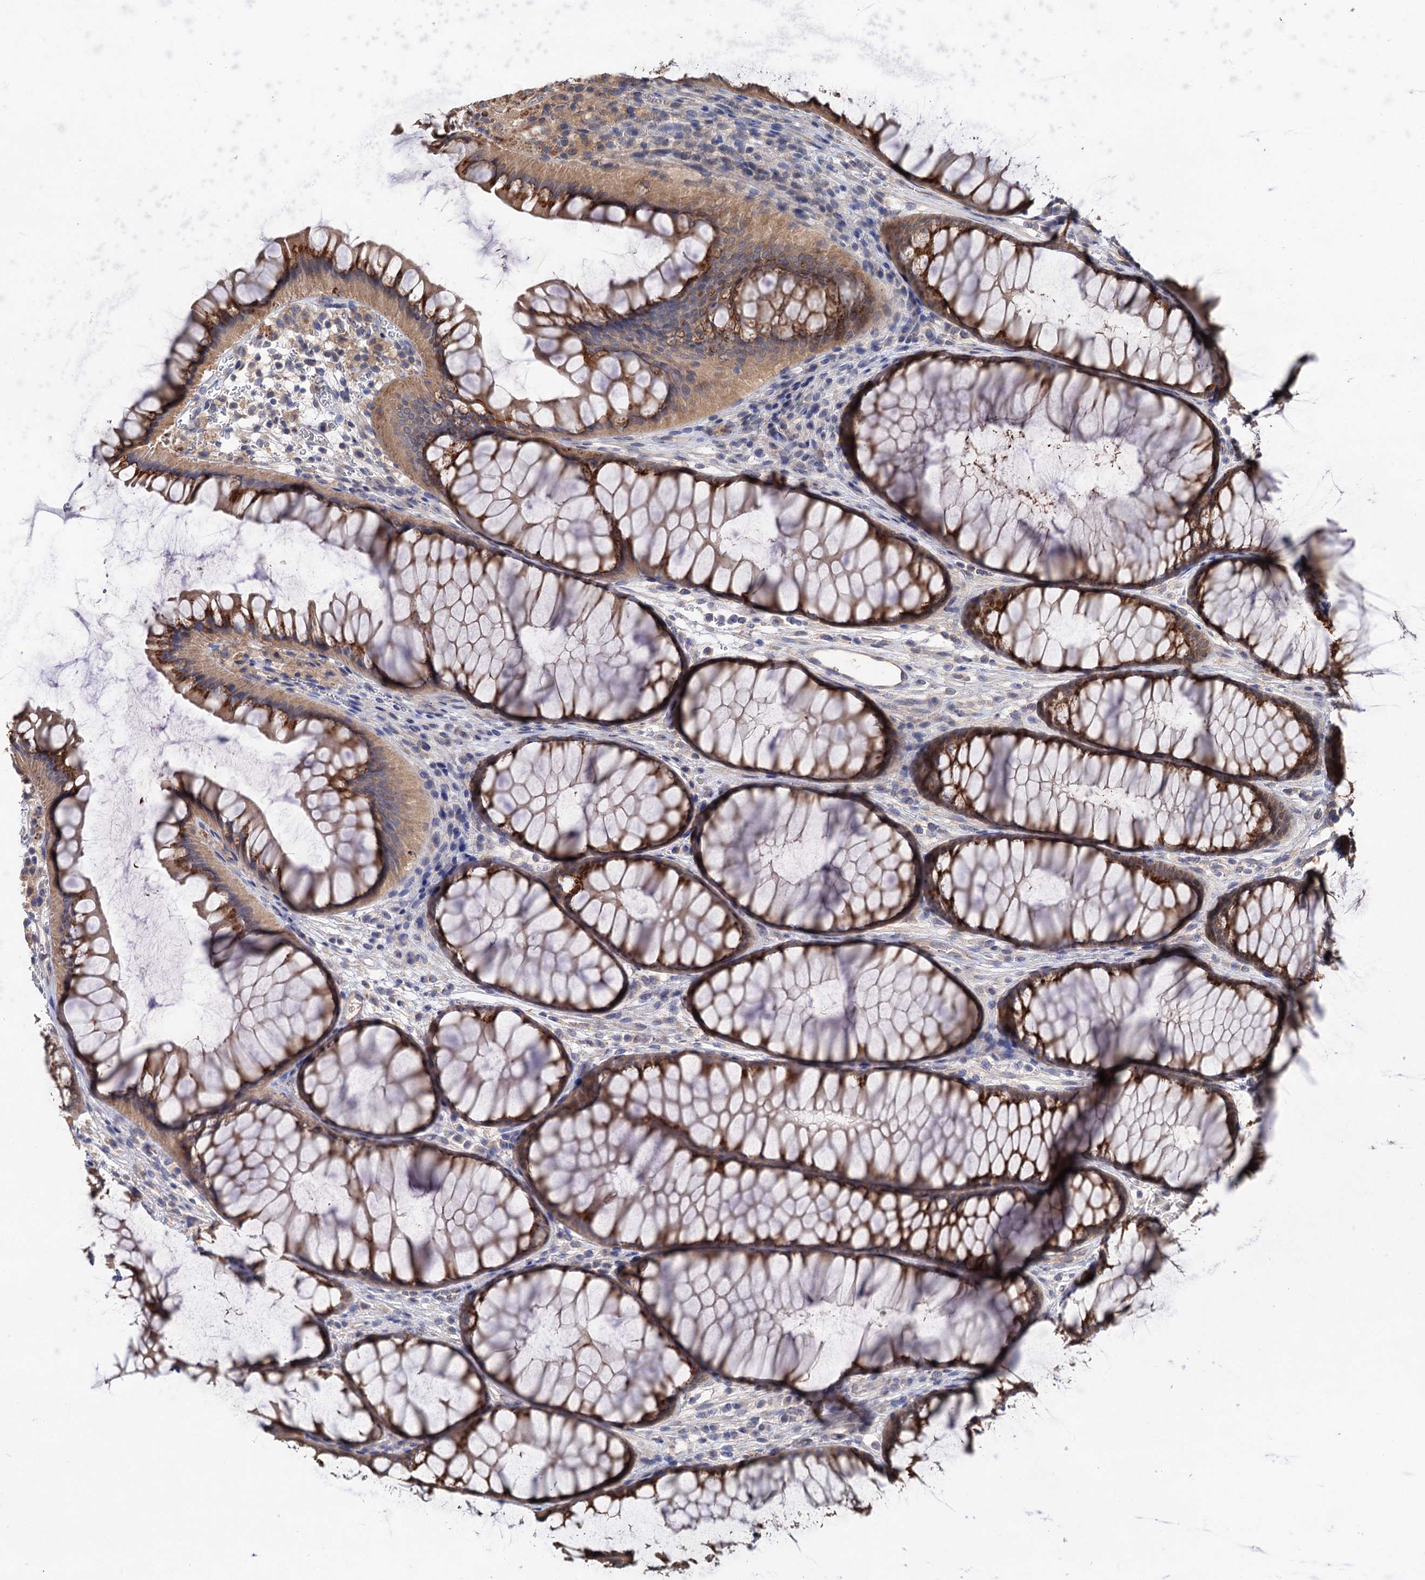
{"staining": {"intensity": "moderate", "quantity": ">75%", "location": "cytoplasmic/membranous"}, "tissue": "colon", "cell_type": "Endothelial cells", "image_type": "normal", "snomed": [{"axis": "morphology", "description": "Normal tissue, NOS"}, {"axis": "topography", "description": "Colon"}], "caption": "Endothelial cells reveal moderate cytoplasmic/membranous positivity in about >75% of cells in benign colon.", "gene": "NUDCD2", "patient": {"sex": "female", "age": 82}}